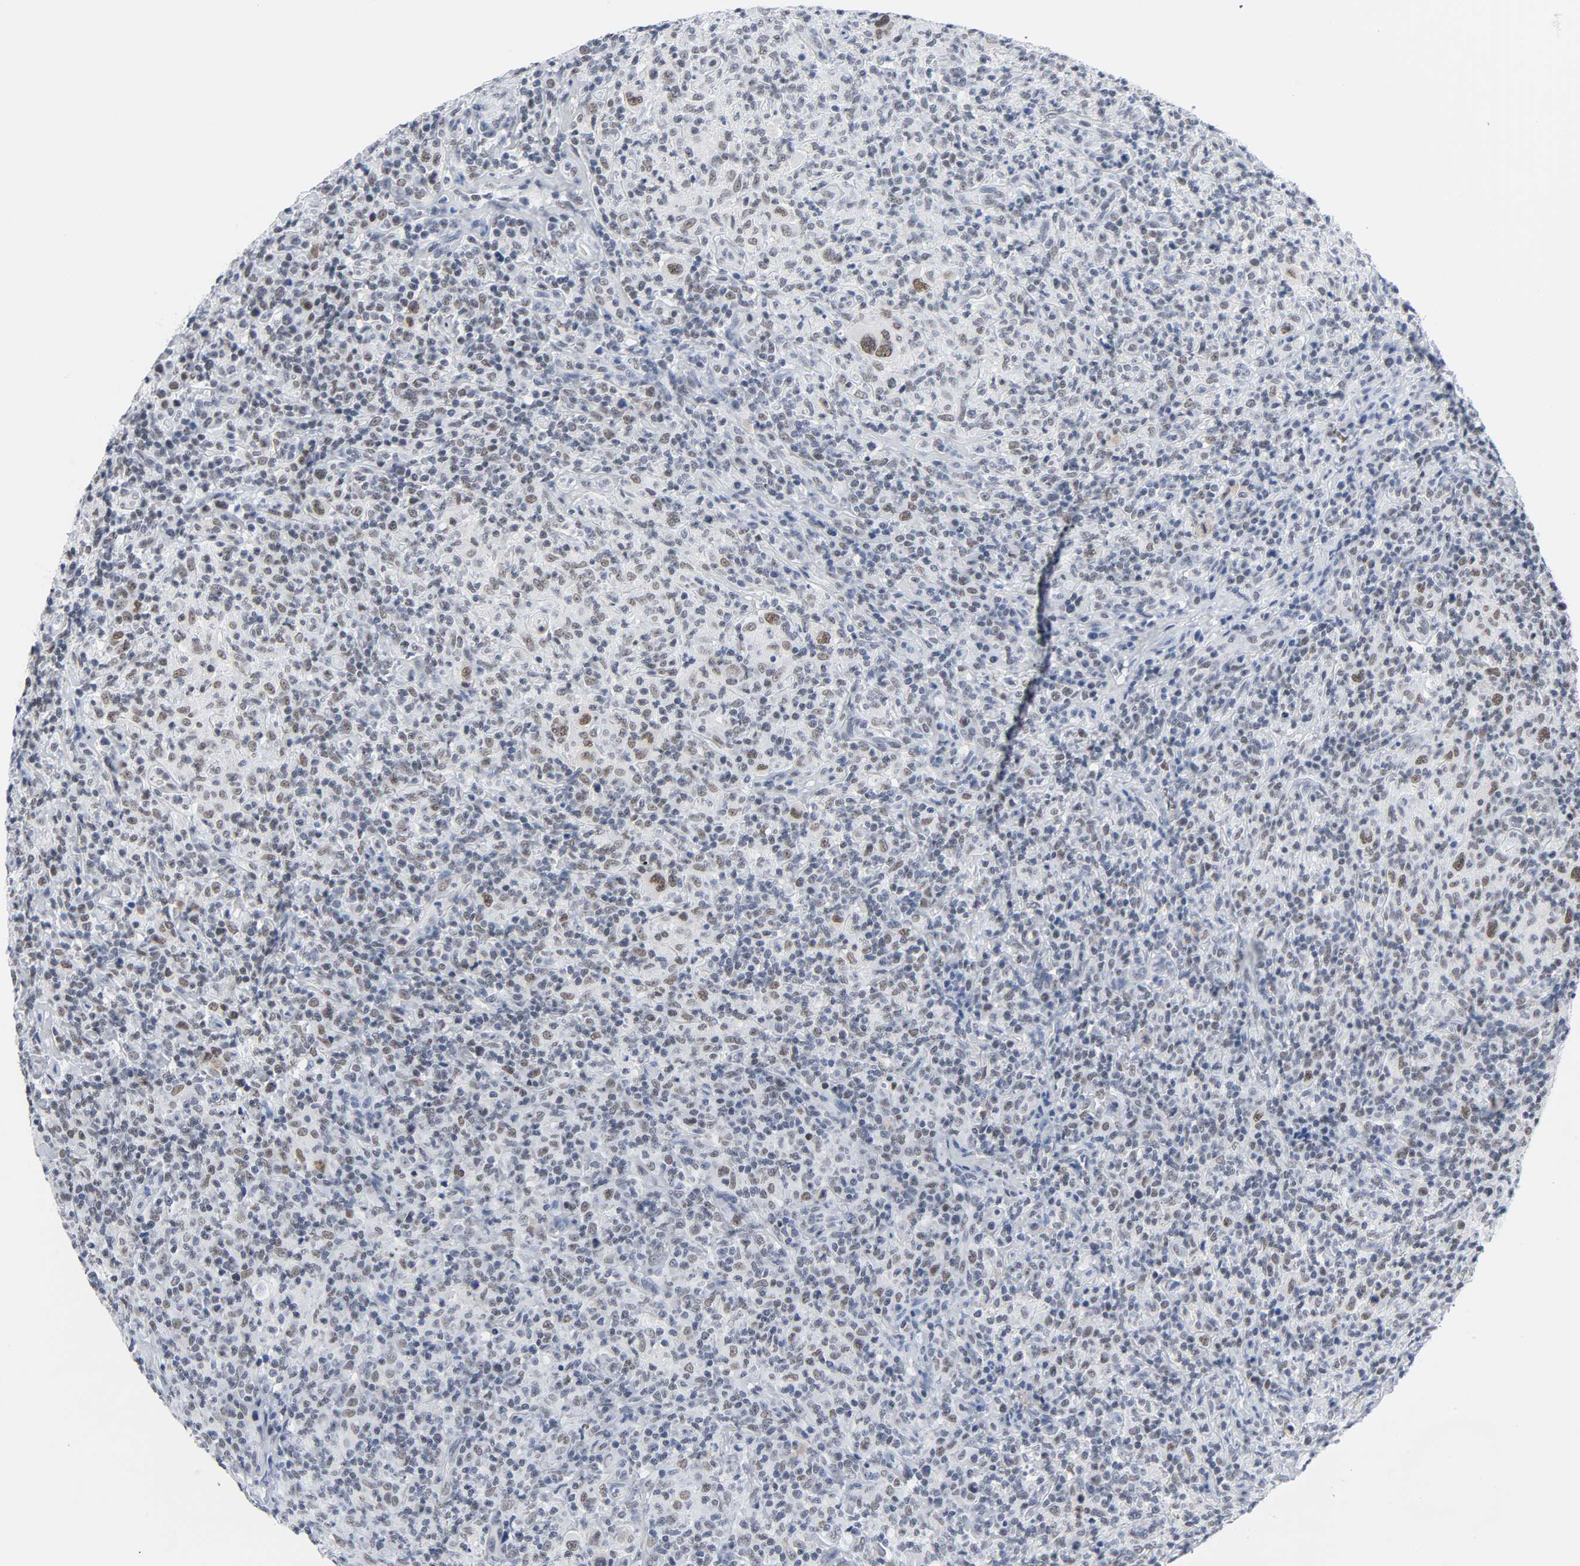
{"staining": {"intensity": "weak", "quantity": "25%-75%", "location": "nuclear"}, "tissue": "lymphoma", "cell_type": "Tumor cells", "image_type": "cancer", "snomed": [{"axis": "morphology", "description": "Hodgkin's disease, NOS"}, {"axis": "topography", "description": "Lymph node"}], "caption": "Brown immunohistochemical staining in Hodgkin's disease reveals weak nuclear positivity in about 25%-75% of tumor cells.", "gene": "CSTF2", "patient": {"sex": "male", "age": 65}}